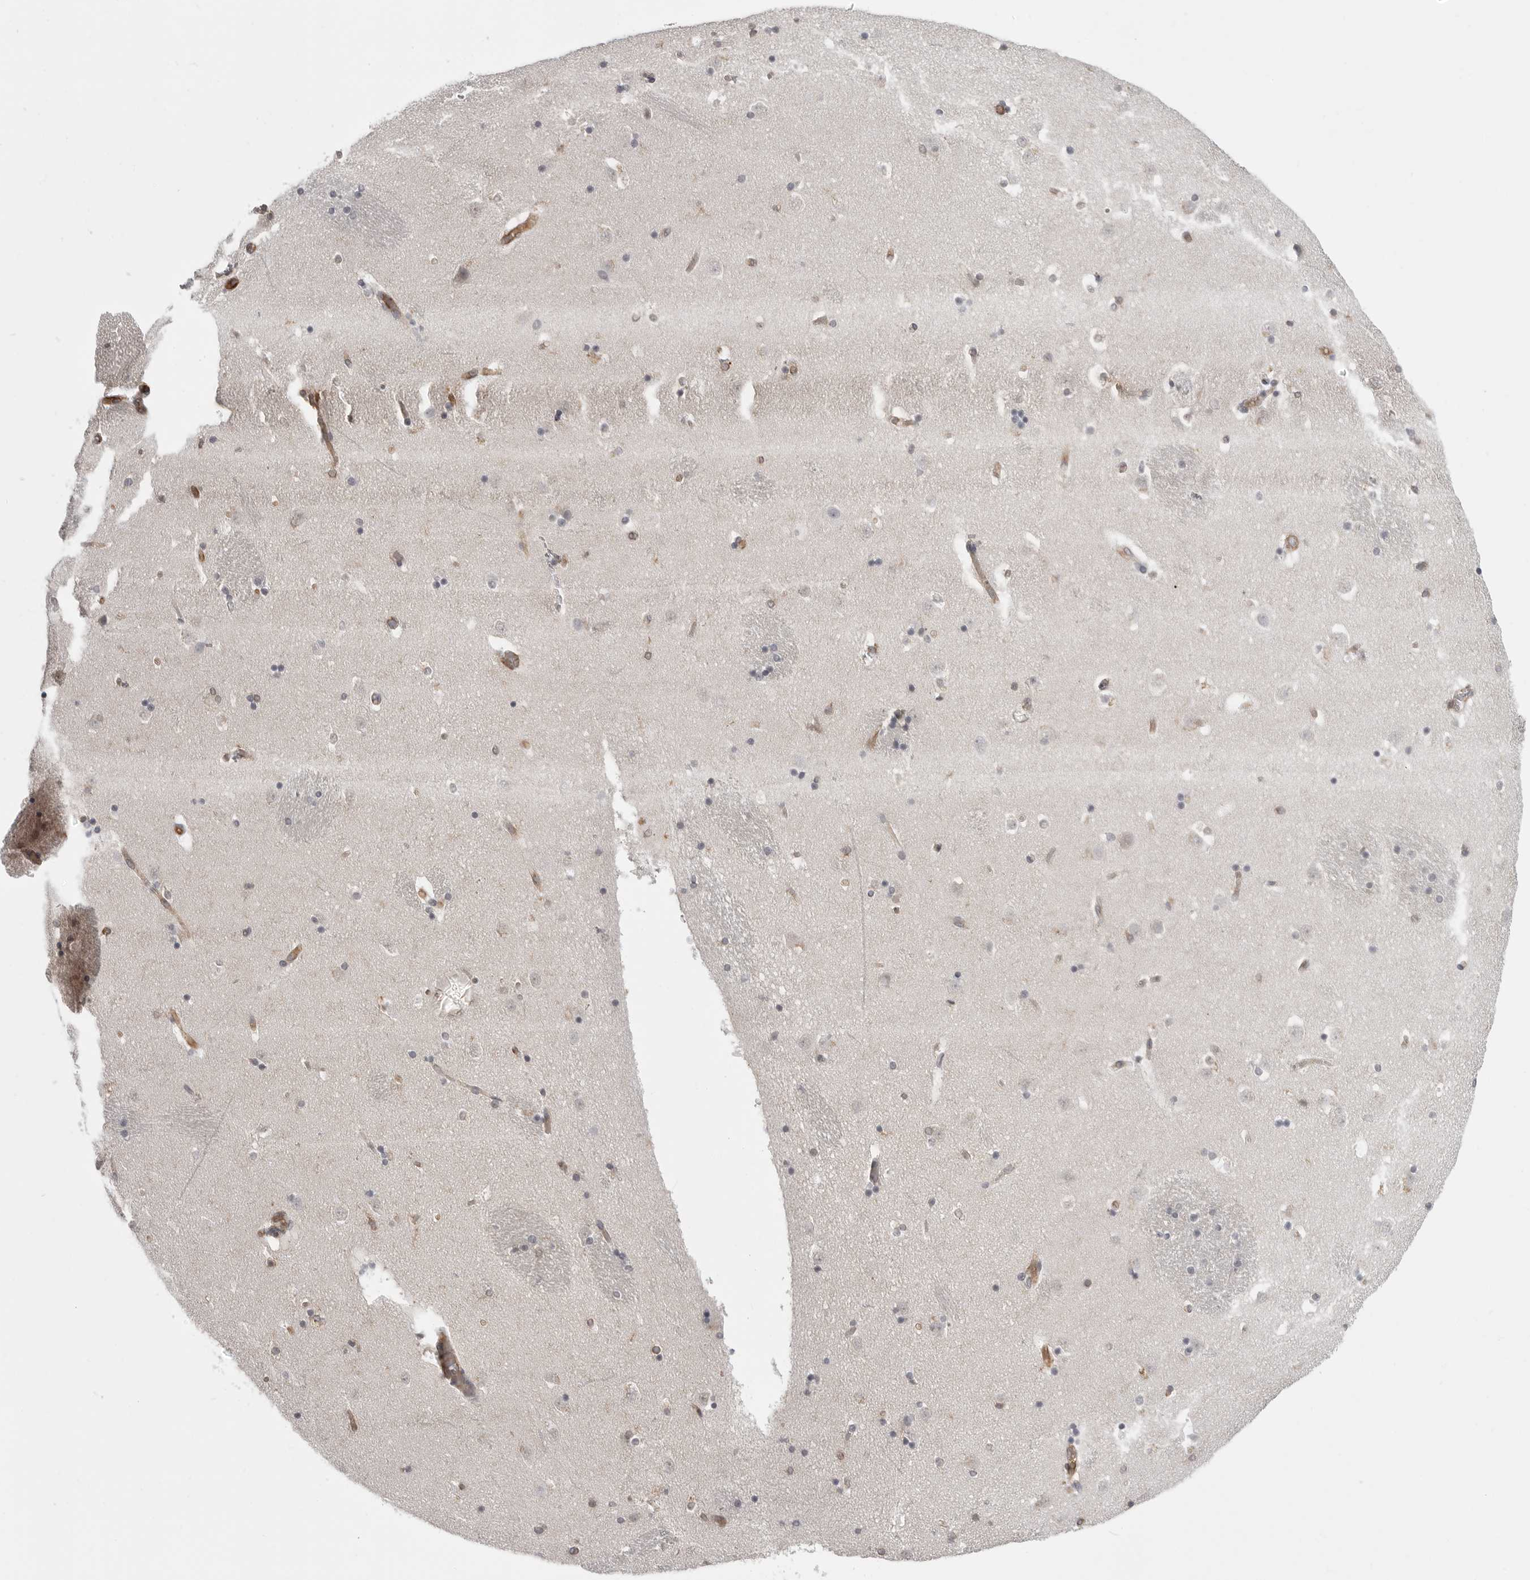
{"staining": {"intensity": "moderate", "quantity": "<25%", "location": "cytoplasmic/membranous"}, "tissue": "caudate", "cell_type": "Glial cells", "image_type": "normal", "snomed": [{"axis": "morphology", "description": "Normal tissue, NOS"}, {"axis": "topography", "description": "Lateral ventricle wall"}], "caption": "Unremarkable caudate demonstrates moderate cytoplasmic/membranous expression in approximately <25% of glial cells, visualized by immunohistochemistry. Using DAB (3,3'-diaminobenzidine) (brown) and hematoxylin (blue) stains, captured at high magnification using brightfield microscopy.", "gene": "IFNGR1", "patient": {"sex": "male", "age": 45}}